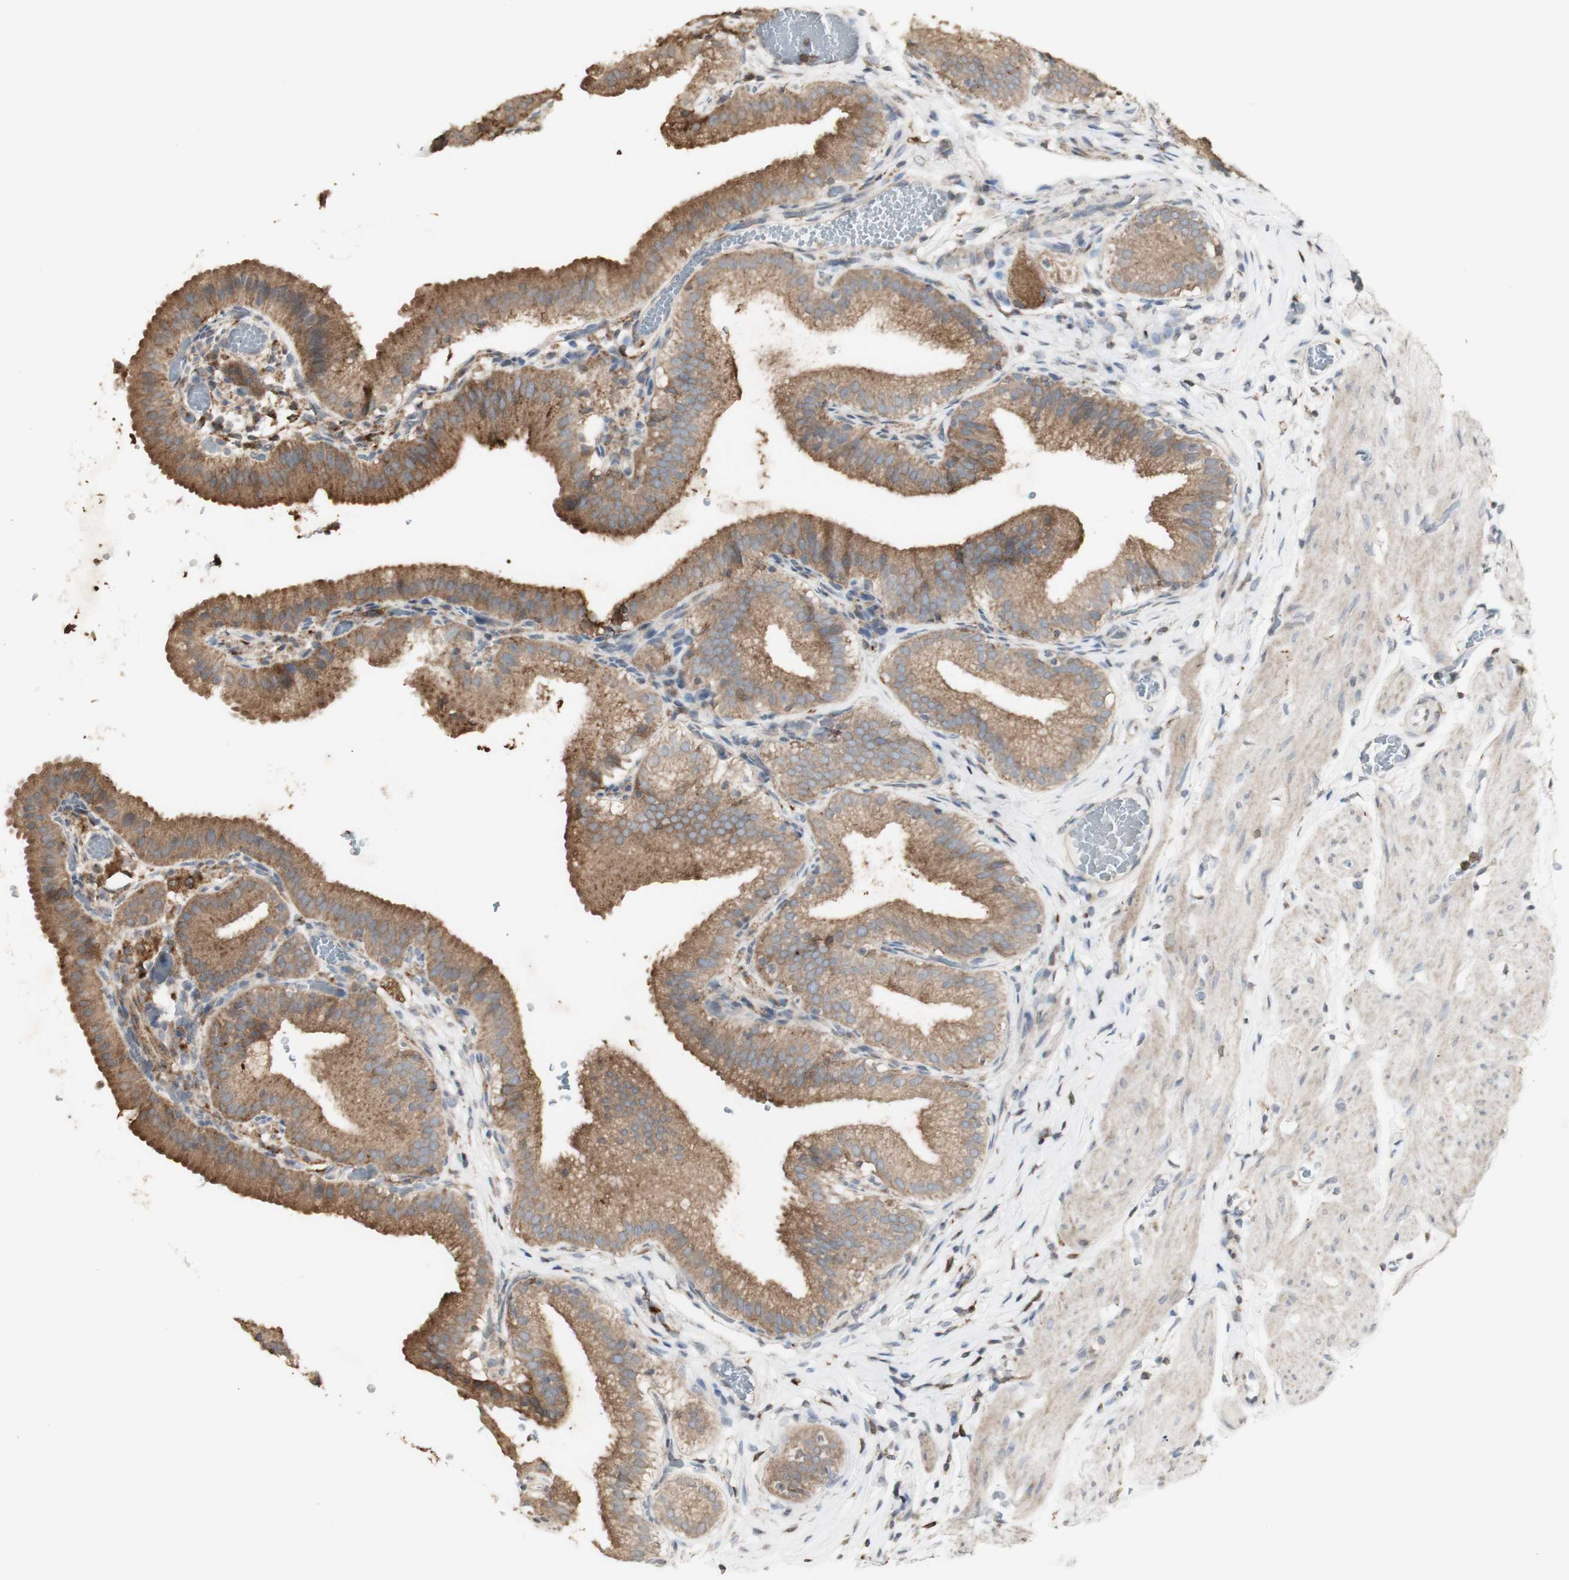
{"staining": {"intensity": "moderate", "quantity": ">75%", "location": "cytoplasmic/membranous"}, "tissue": "gallbladder", "cell_type": "Glandular cells", "image_type": "normal", "snomed": [{"axis": "morphology", "description": "Normal tissue, NOS"}, {"axis": "topography", "description": "Gallbladder"}], "caption": "Glandular cells demonstrate moderate cytoplasmic/membranous expression in about >75% of cells in normal gallbladder. (brown staining indicates protein expression, while blue staining denotes nuclei).", "gene": "ATP6V1E1", "patient": {"sex": "male", "age": 54}}